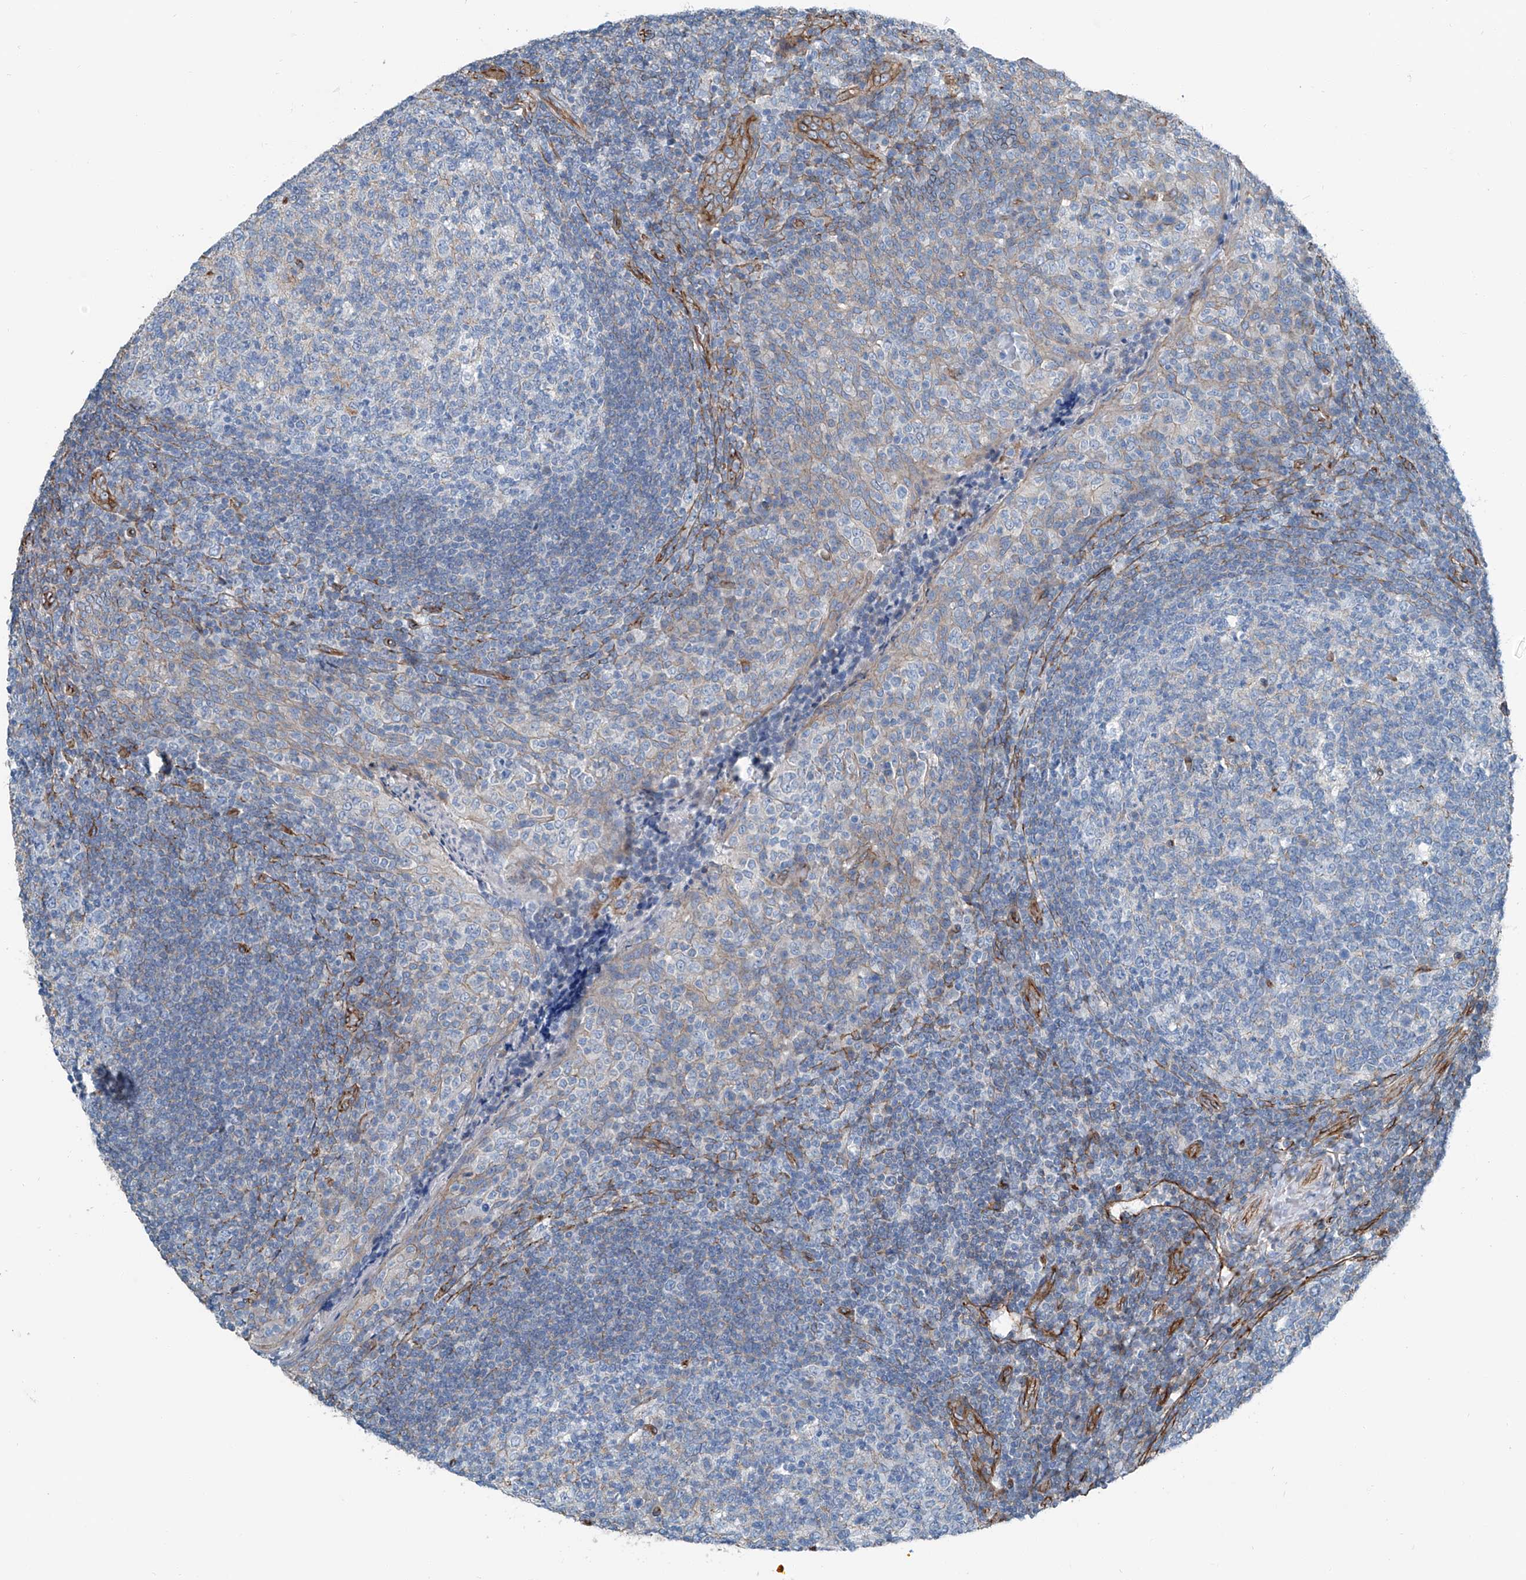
{"staining": {"intensity": "negative", "quantity": "none", "location": "none"}, "tissue": "tonsil", "cell_type": "Germinal center cells", "image_type": "normal", "snomed": [{"axis": "morphology", "description": "Normal tissue, NOS"}, {"axis": "topography", "description": "Tonsil"}], "caption": "DAB immunohistochemical staining of normal human tonsil shows no significant expression in germinal center cells.", "gene": "THEMIS2", "patient": {"sex": "female", "age": 19}}